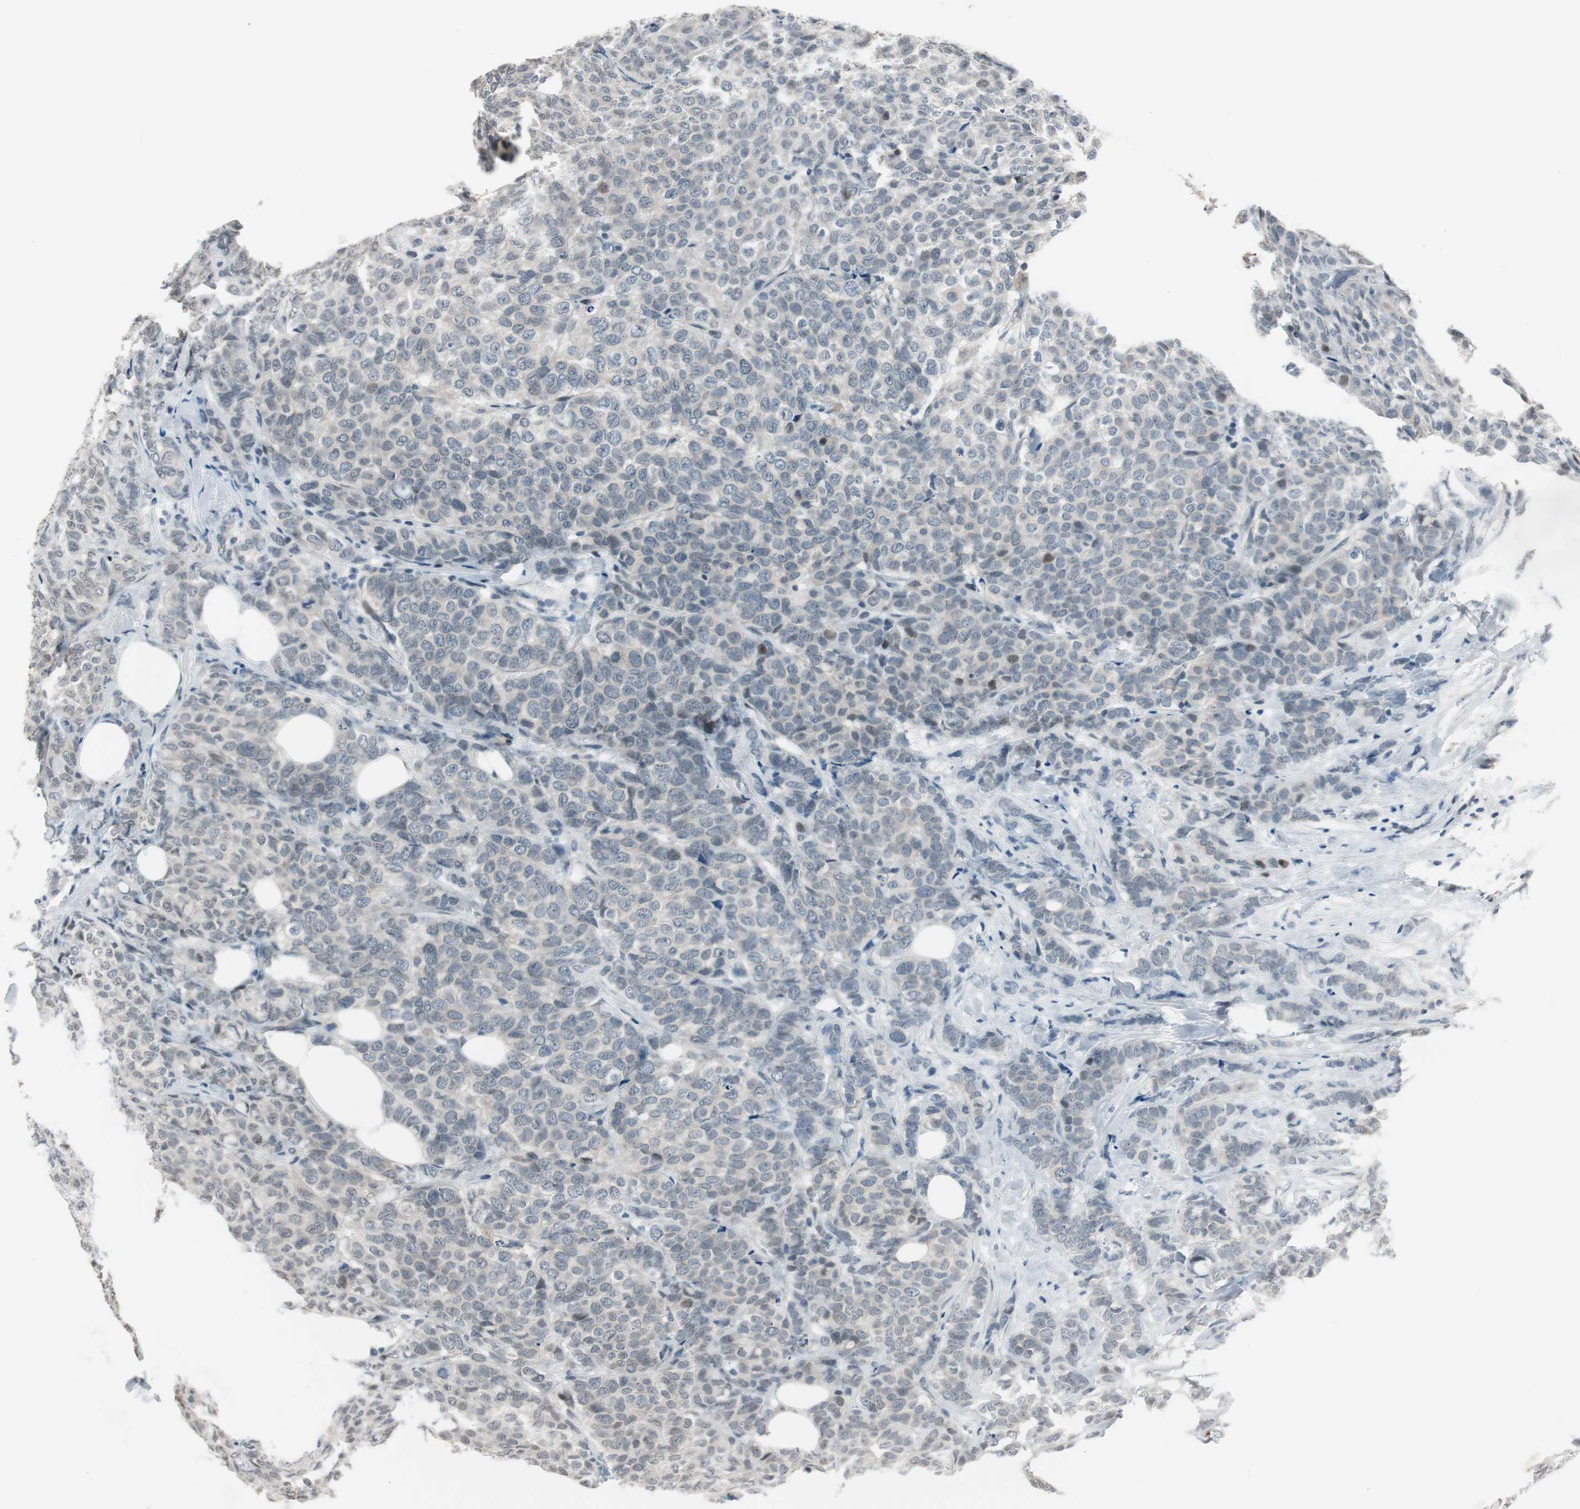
{"staining": {"intensity": "negative", "quantity": "none", "location": "none"}, "tissue": "breast cancer", "cell_type": "Tumor cells", "image_type": "cancer", "snomed": [{"axis": "morphology", "description": "Lobular carcinoma"}, {"axis": "topography", "description": "Breast"}], "caption": "Image shows no protein staining in tumor cells of lobular carcinoma (breast) tissue.", "gene": "BOLA1", "patient": {"sex": "female", "age": 60}}